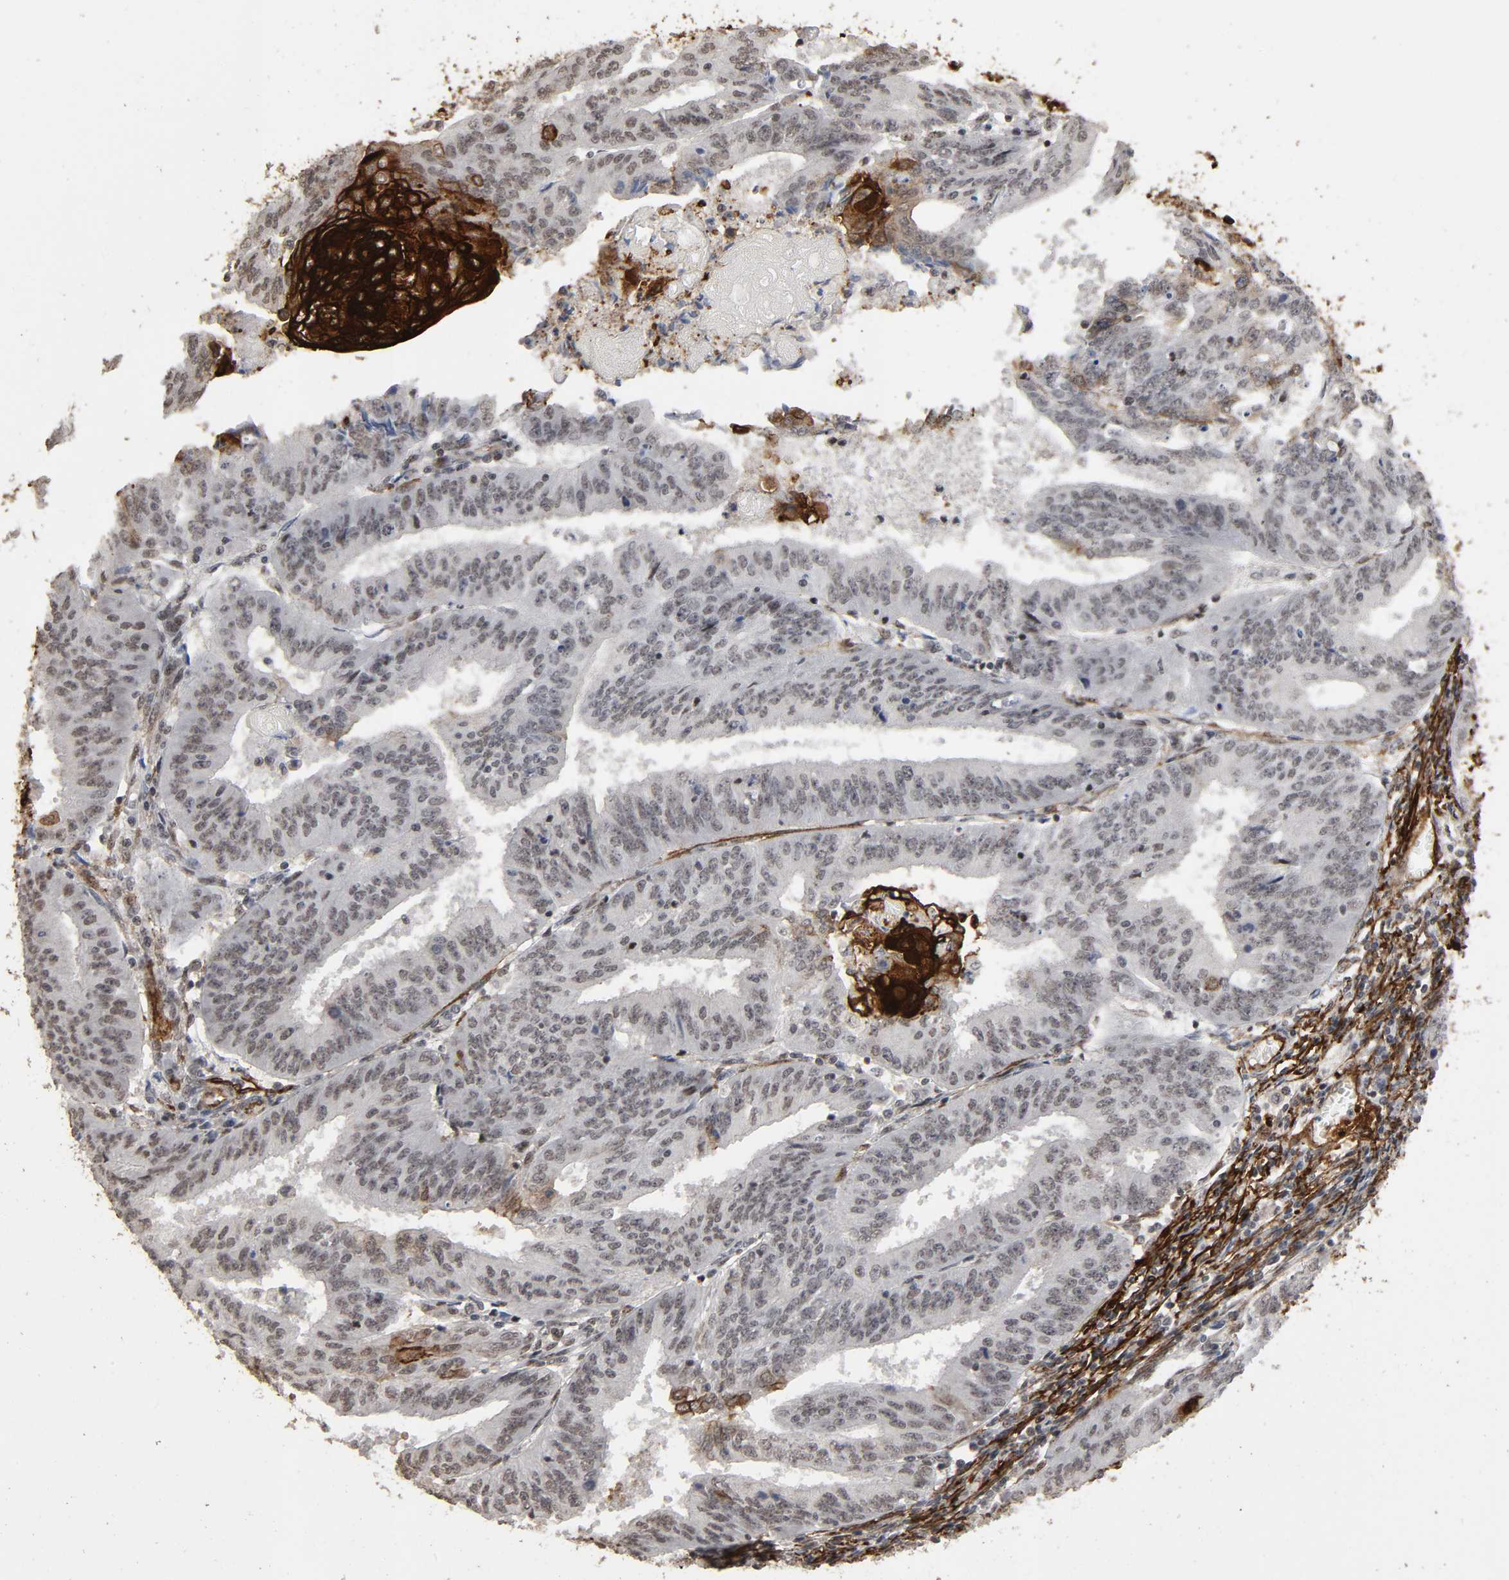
{"staining": {"intensity": "weak", "quantity": ">75%", "location": "nuclear"}, "tissue": "endometrial cancer", "cell_type": "Tumor cells", "image_type": "cancer", "snomed": [{"axis": "morphology", "description": "Adenocarcinoma, NOS"}, {"axis": "topography", "description": "Endometrium"}], "caption": "Immunohistochemical staining of endometrial cancer displays low levels of weak nuclear staining in approximately >75% of tumor cells.", "gene": "AHNAK2", "patient": {"sex": "female", "age": 42}}